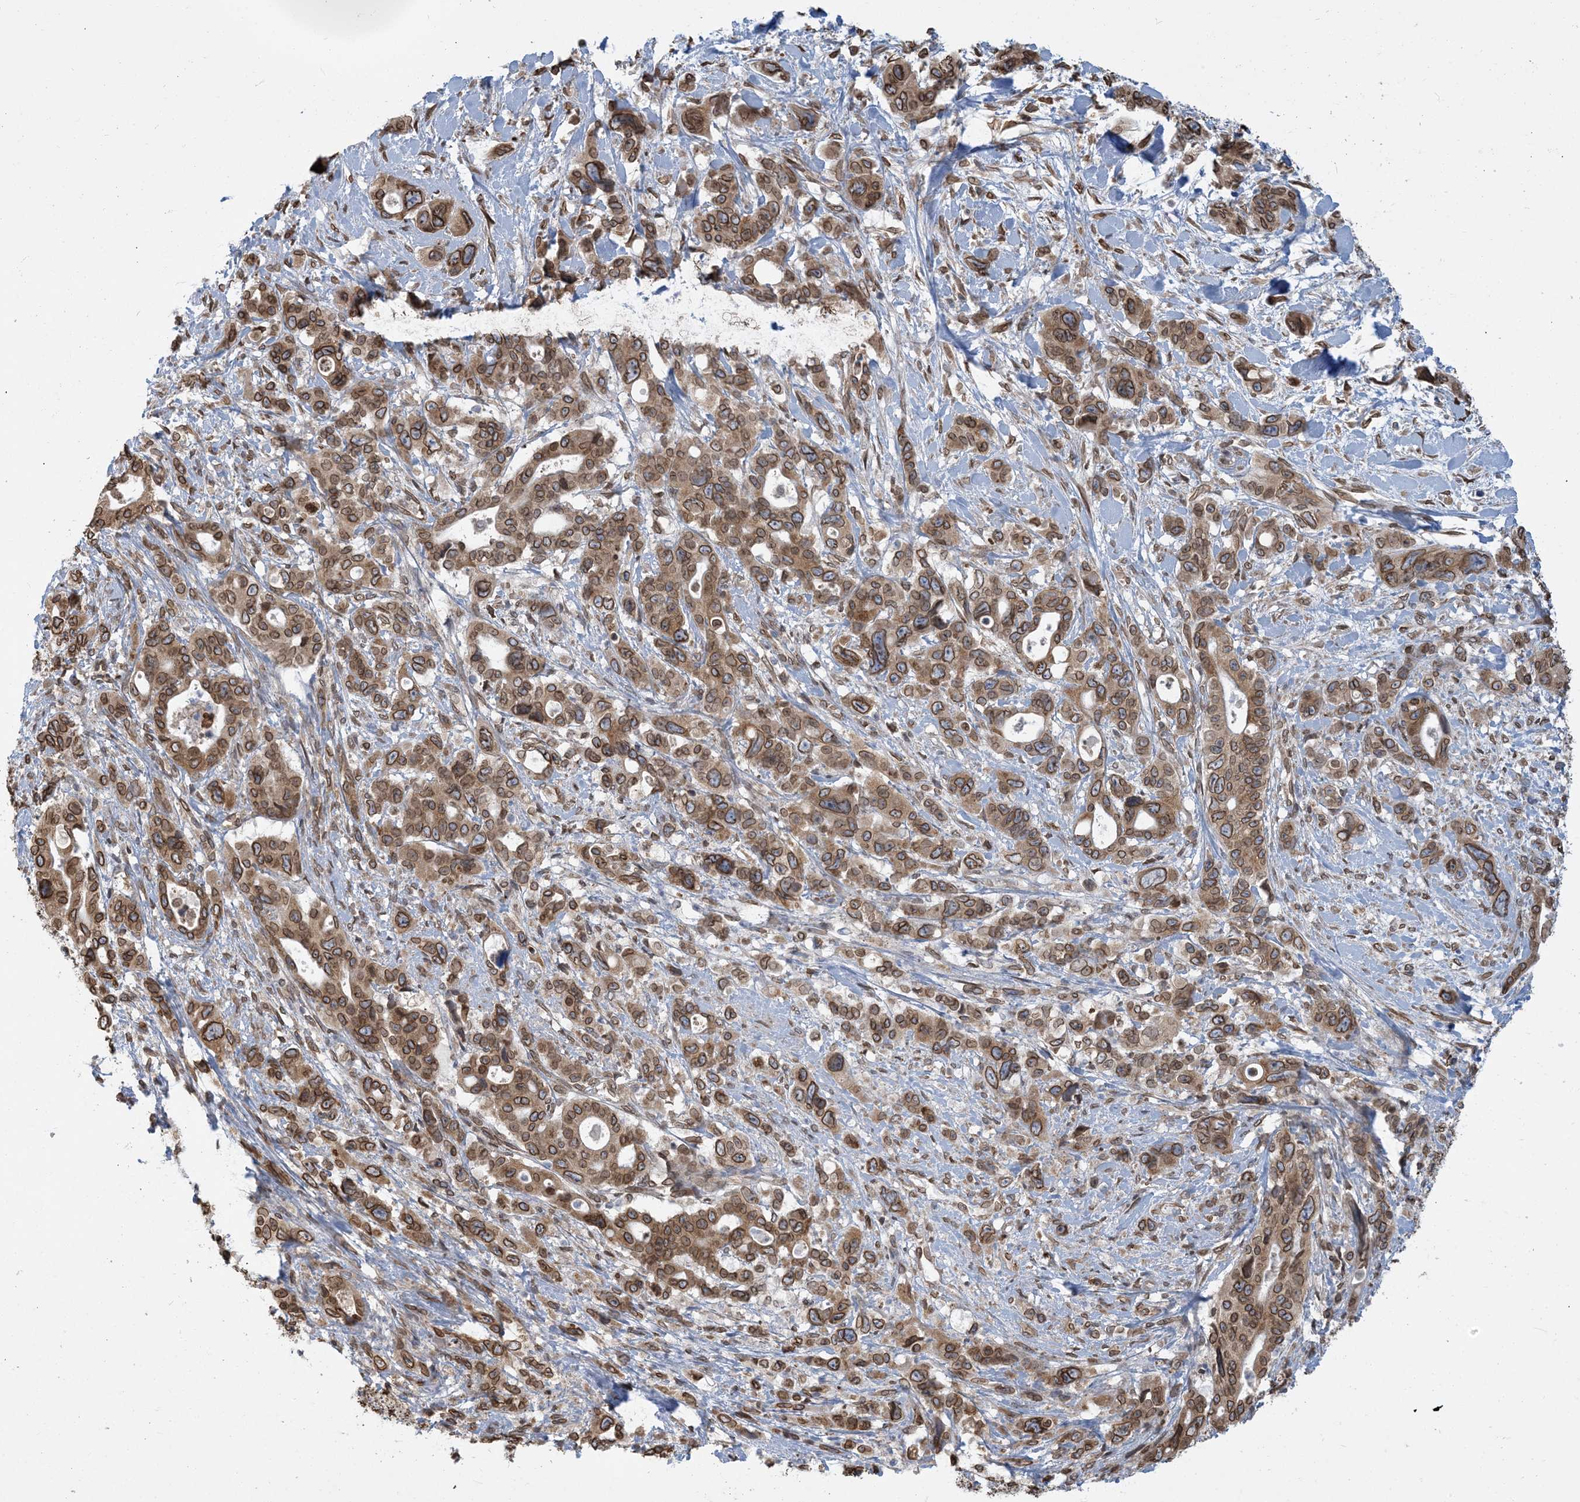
{"staining": {"intensity": "moderate", "quantity": ">75%", "location": "cytoplasmic/membranous,nuclear"}, "tissue": "pancreatic cancer", "cell_type": "Tumor cells", "image_type": "cancer", "snomed": [{"axis": "morphology", "description": "Adenocarcinoma, NOS"}, {"axis": "topography", "description": "Pancreas"}], "caption": "Immunohistochemistry (IHC) micrograph of neoplastic tissue: human pancreatic adenocarcinoma stained using immunohistochemistry demonstrates medium levels of moderate protein expression localized specifically in the cytoplasmic/membranous and nuclear of tumor cells, appearing as a cytoplasmic/membranous and nuclear brown color.", "gene": "WWP1", "patient": {"sex": "male", "age": 46}}